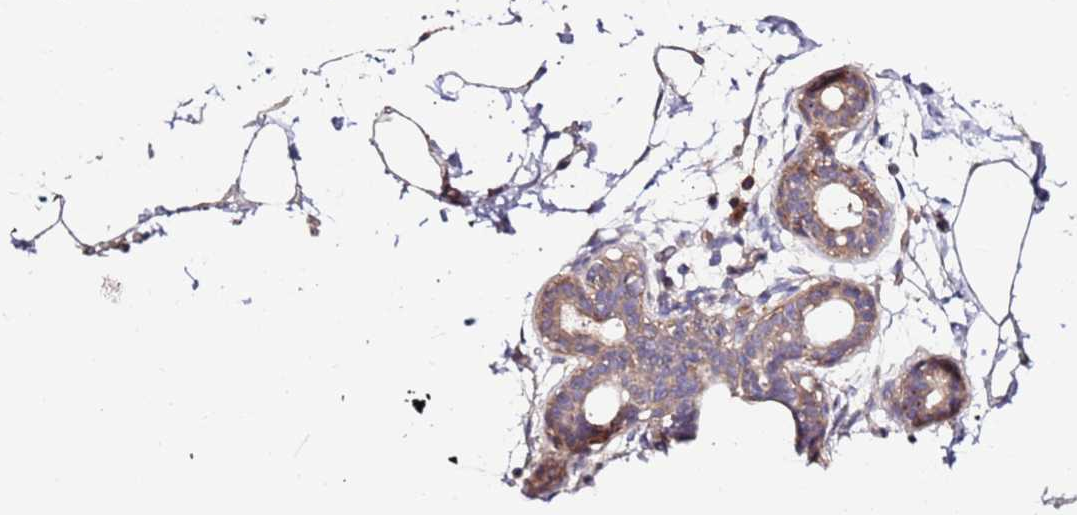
{"staining": {"intensity": "negative", "quantity": "none", "location": "none"}, "tissue": "breast", "cell_type": "Adipocytes", "image_type": "normal", "snomed": [{"axis": "morphology", "description": "Normal tissue, NOS"}, {"axis": "topography", "description": "Breast"}], "caption": "Breast stained for a protein using immunohistochemistry (IHC) demonstrates no expression adipocytes.", "gene": "HSD17B7", "patient": {"sex": "female", "age": 45}}